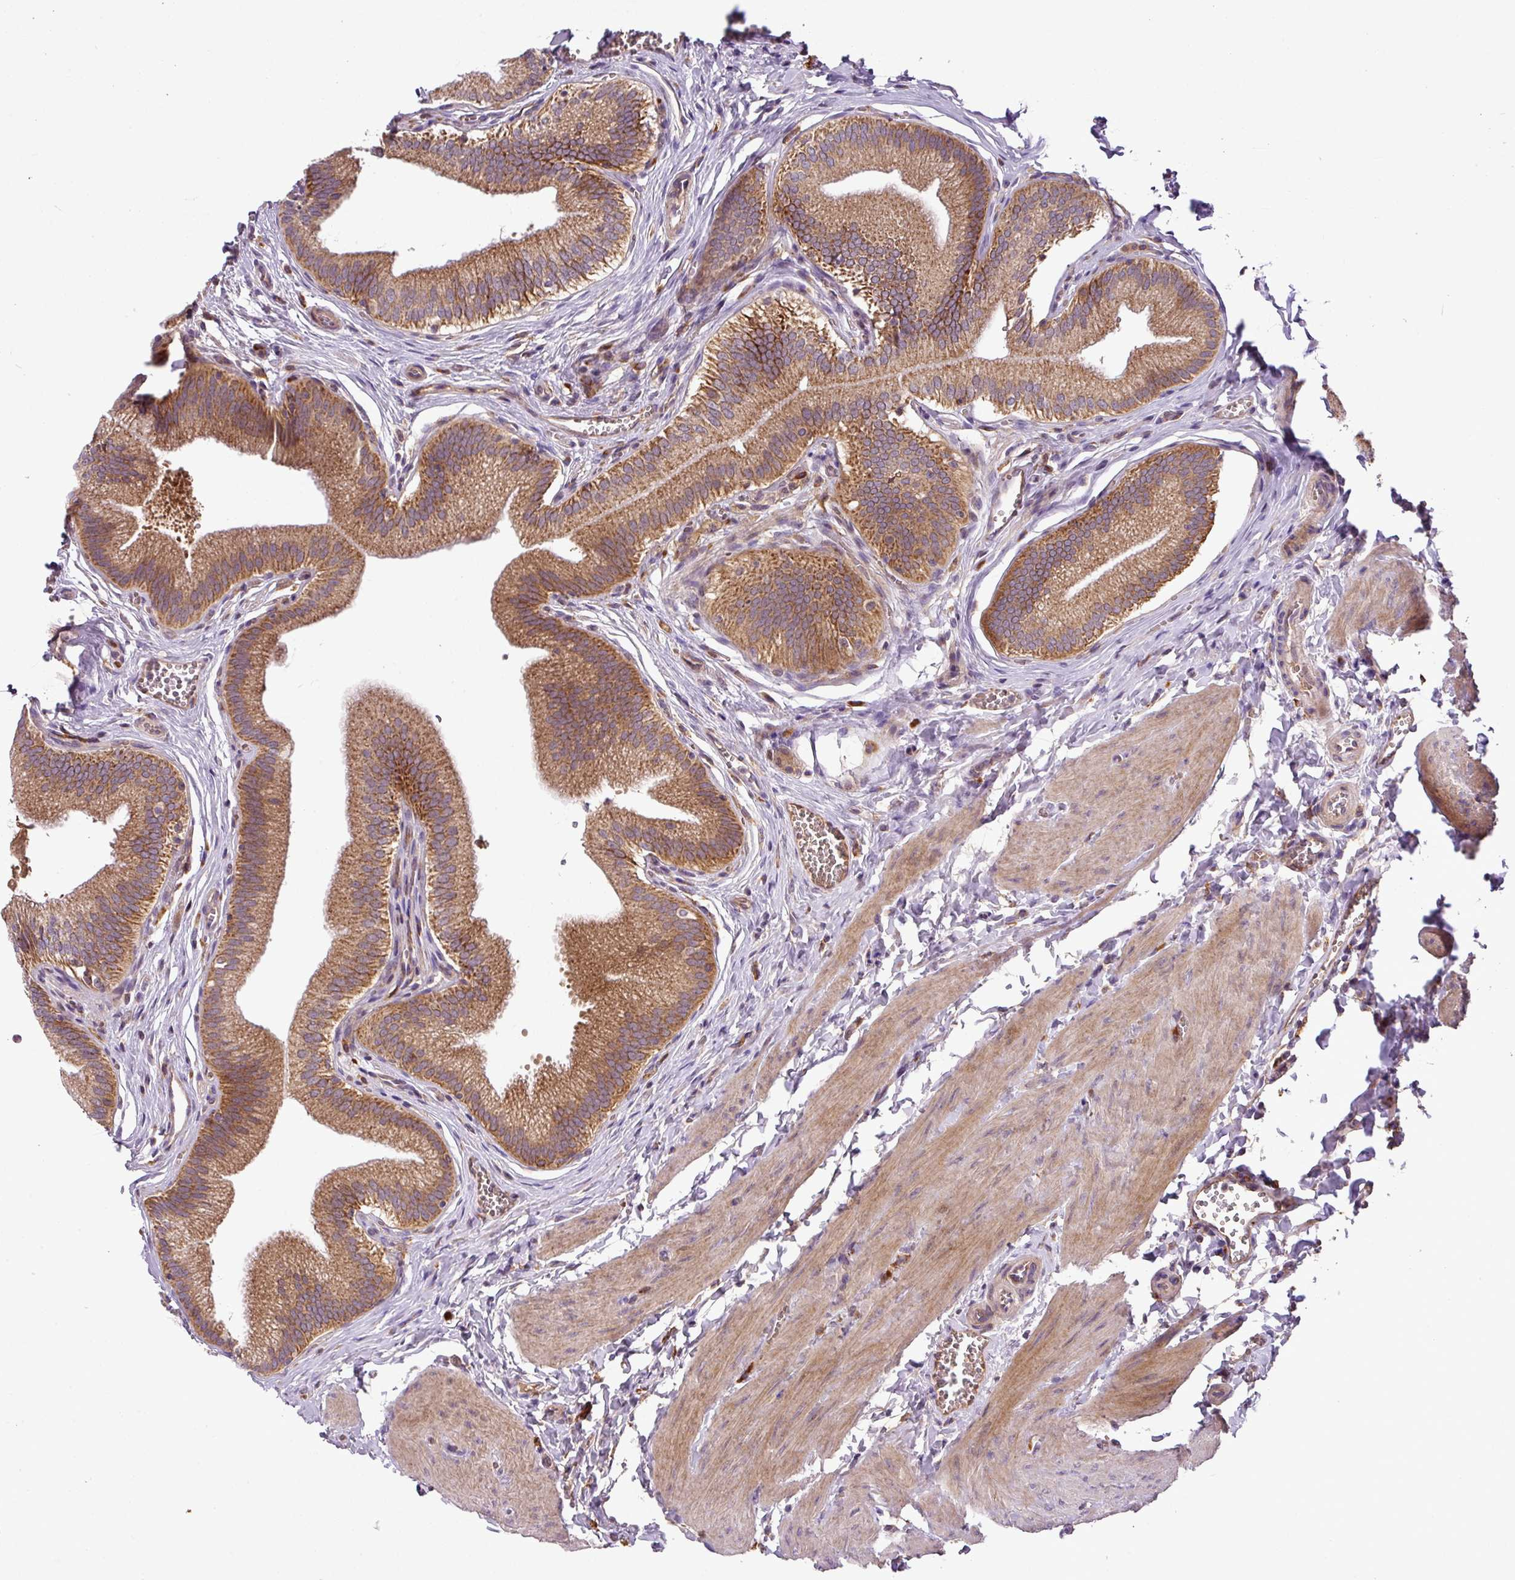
{"staining": {"intensity": "strong", "quantity": ">75%", "location": "cytoplasmic/membranous"}, "tissue": "gallbladder", "cell_type": "Glandular cells", "image_type": "normal", "snomed": [{"axis": "morphology", "description": "Normal tissue, NOS"}, {"axis": "topography", "description": "Gallbladder"}], "caption": "The image reveals staining of normal gallbladder, revealing strong cytoplasmic/membranous protein staining (brown color) within glandular cells. The protein of interest is stained brown, and the nuclei are stained in blue (DAB (3,3'-diaminobenzidine) IHC with brightfield microscopy, high magnification).", "gene": "ZNF513", "patient": {"sex": "male", "age": 17}}